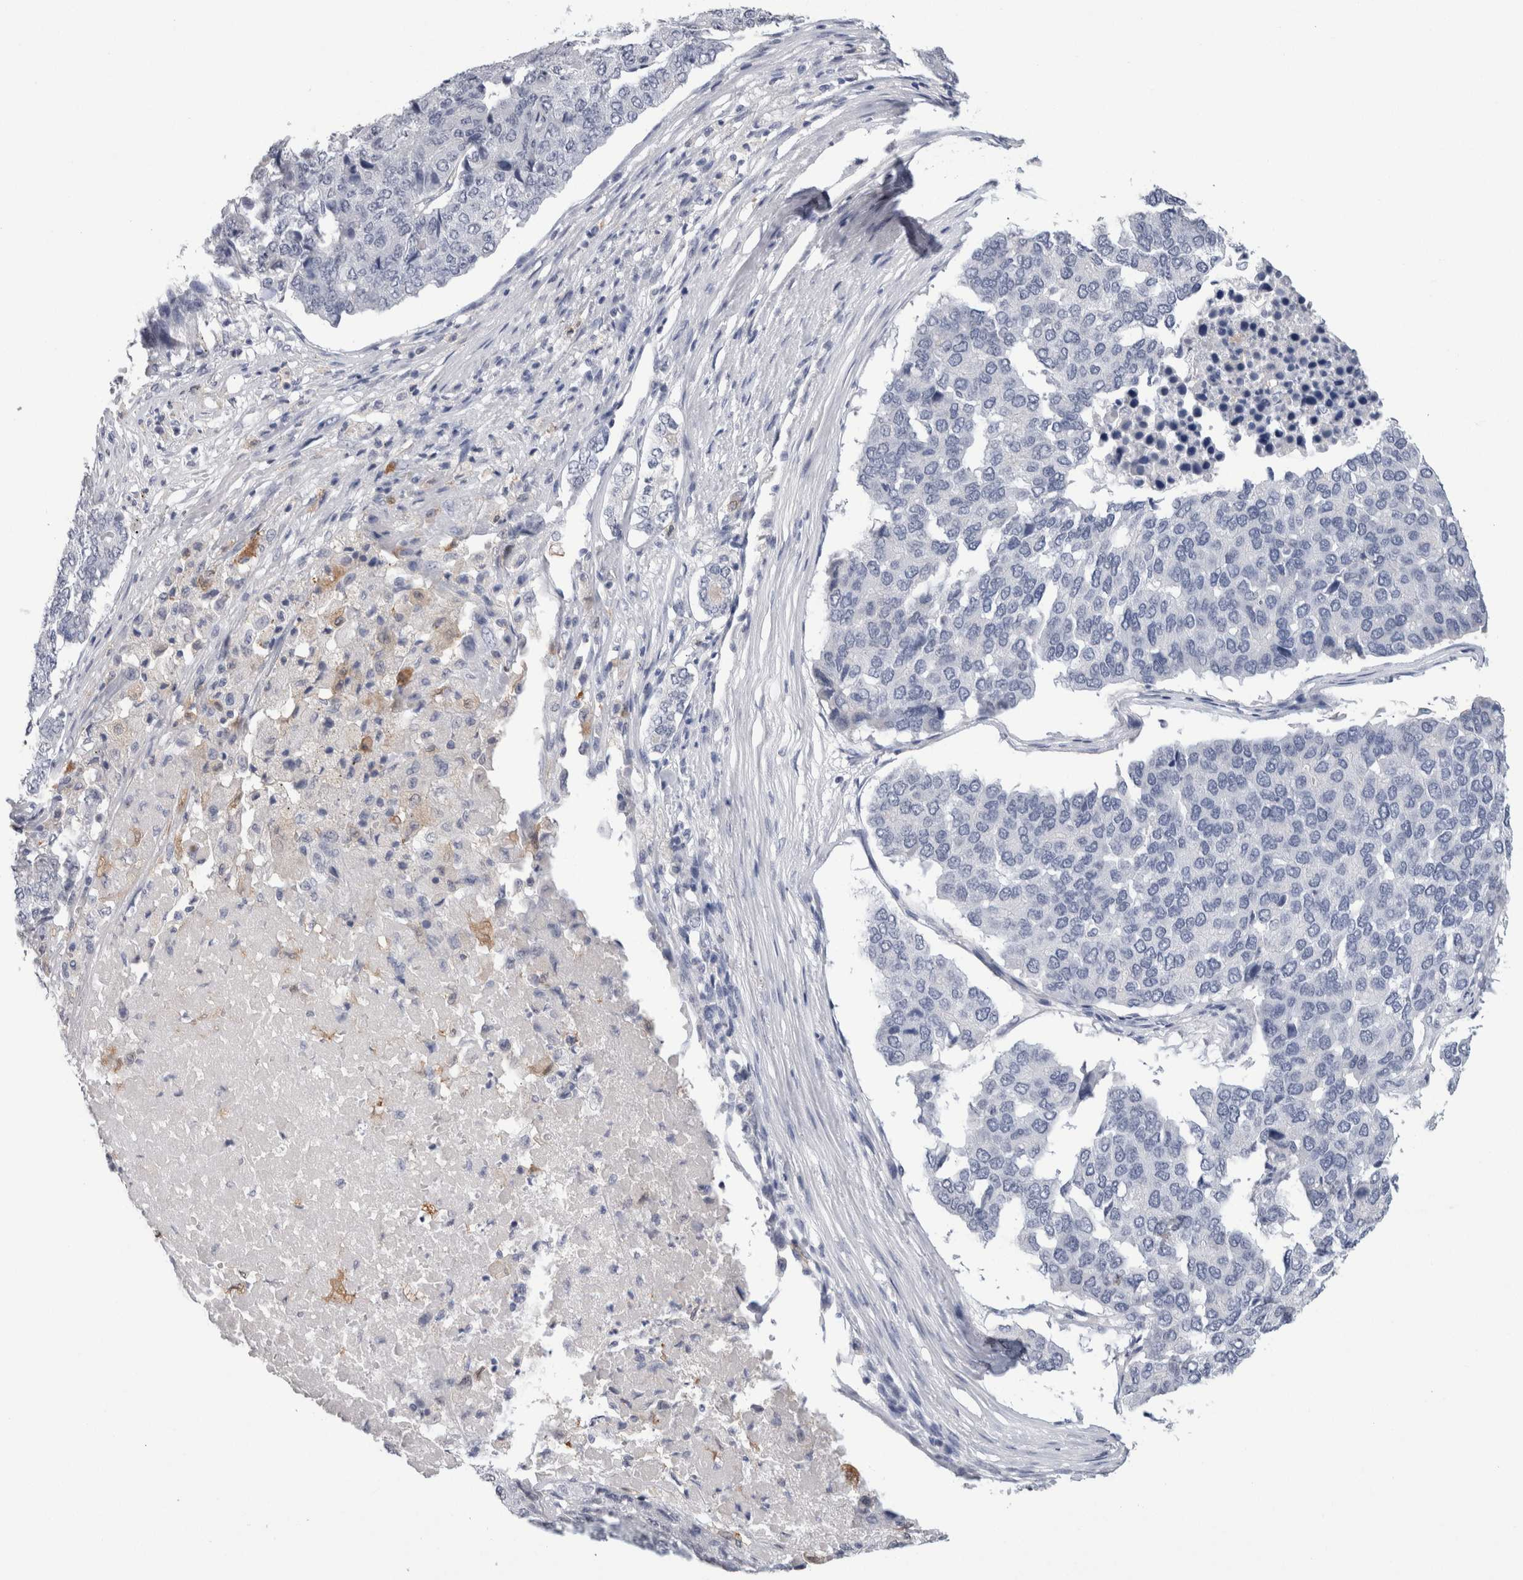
{"staining": {"intensity": "negative", "quantity": "none", "location": "none"}, "tissue": "pancreatic cancer", "cell_type": "Tumor cells", "image_type": "cancer", "snomed": [{"axis": "morphology", "description": "Adenocarcinoma, NOS"}, {"axis": "topography", "description": "Pancreas"}], "caption": "Tumor cells show no significant positivity in pancreatic cancer (adenocarcinoma). (DAB immunohistochemistry (IHC), high magnification).", "gene": "FABP4", "patient": {"sex": "male", "age": 50}}